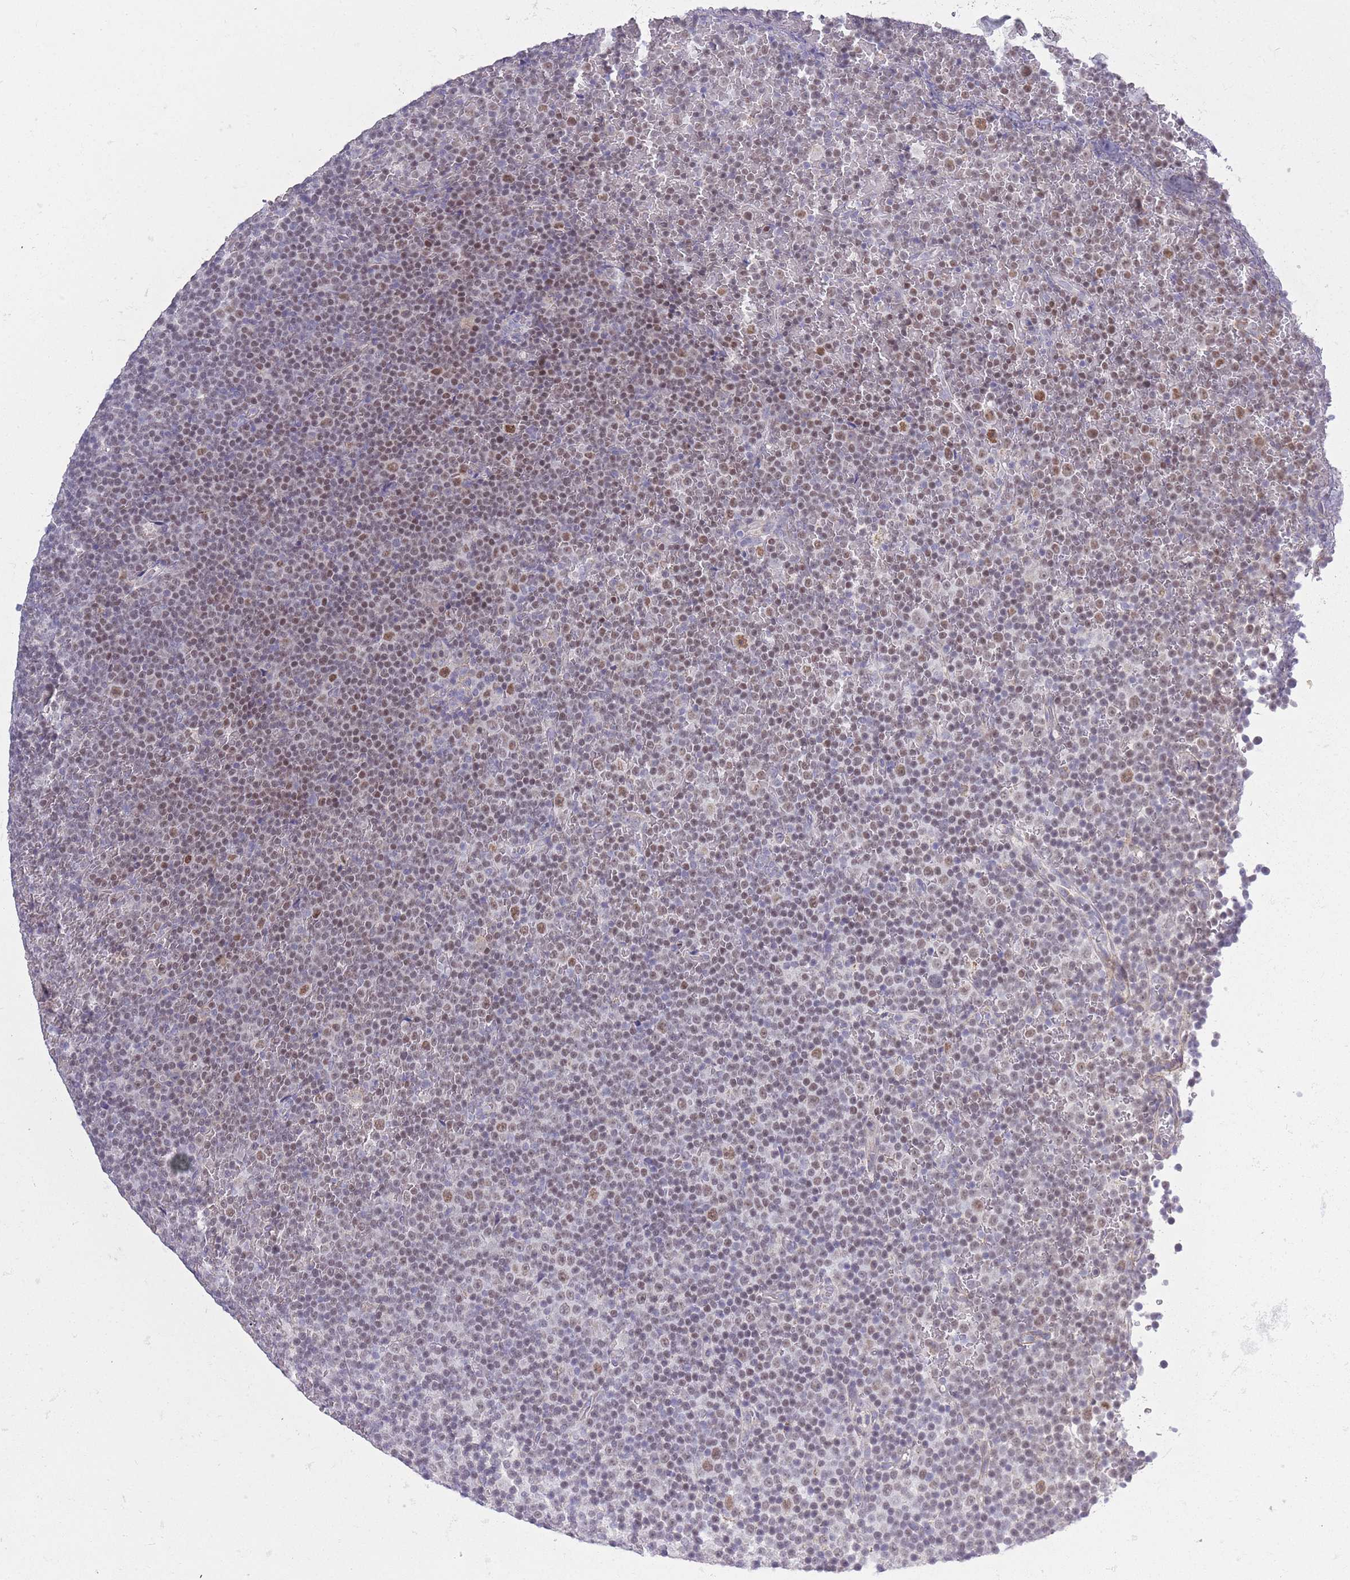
{"staining": {"intensity": "moderate", "quantity": "25%-75%", "location": "nuclear"}, "tissue": "lymphoma", "cell_type": "Tumor cells", "image_type": "cancer", "snomed": [{"axis": "morphology", "description": "Malignant lymphoma, non-Hodgkin's type, Low grade"}, {"axis": "topography", "description": "Lymph node"}], "caption": "IHC of human low-grade malignant lymphoma, non-Hodgkin's type exhibits medium levels of moderate nuclear positivity in about 25%-75% of tumor cells. The staining is performed using DAB (3,3'-diaminobenzidine) brown chromogen to label protein expression. The nuclei are counter-stained blue using hematoxylin.", "gene": "ZBTB24", "patient": {"sex": "female", "age": 67}}